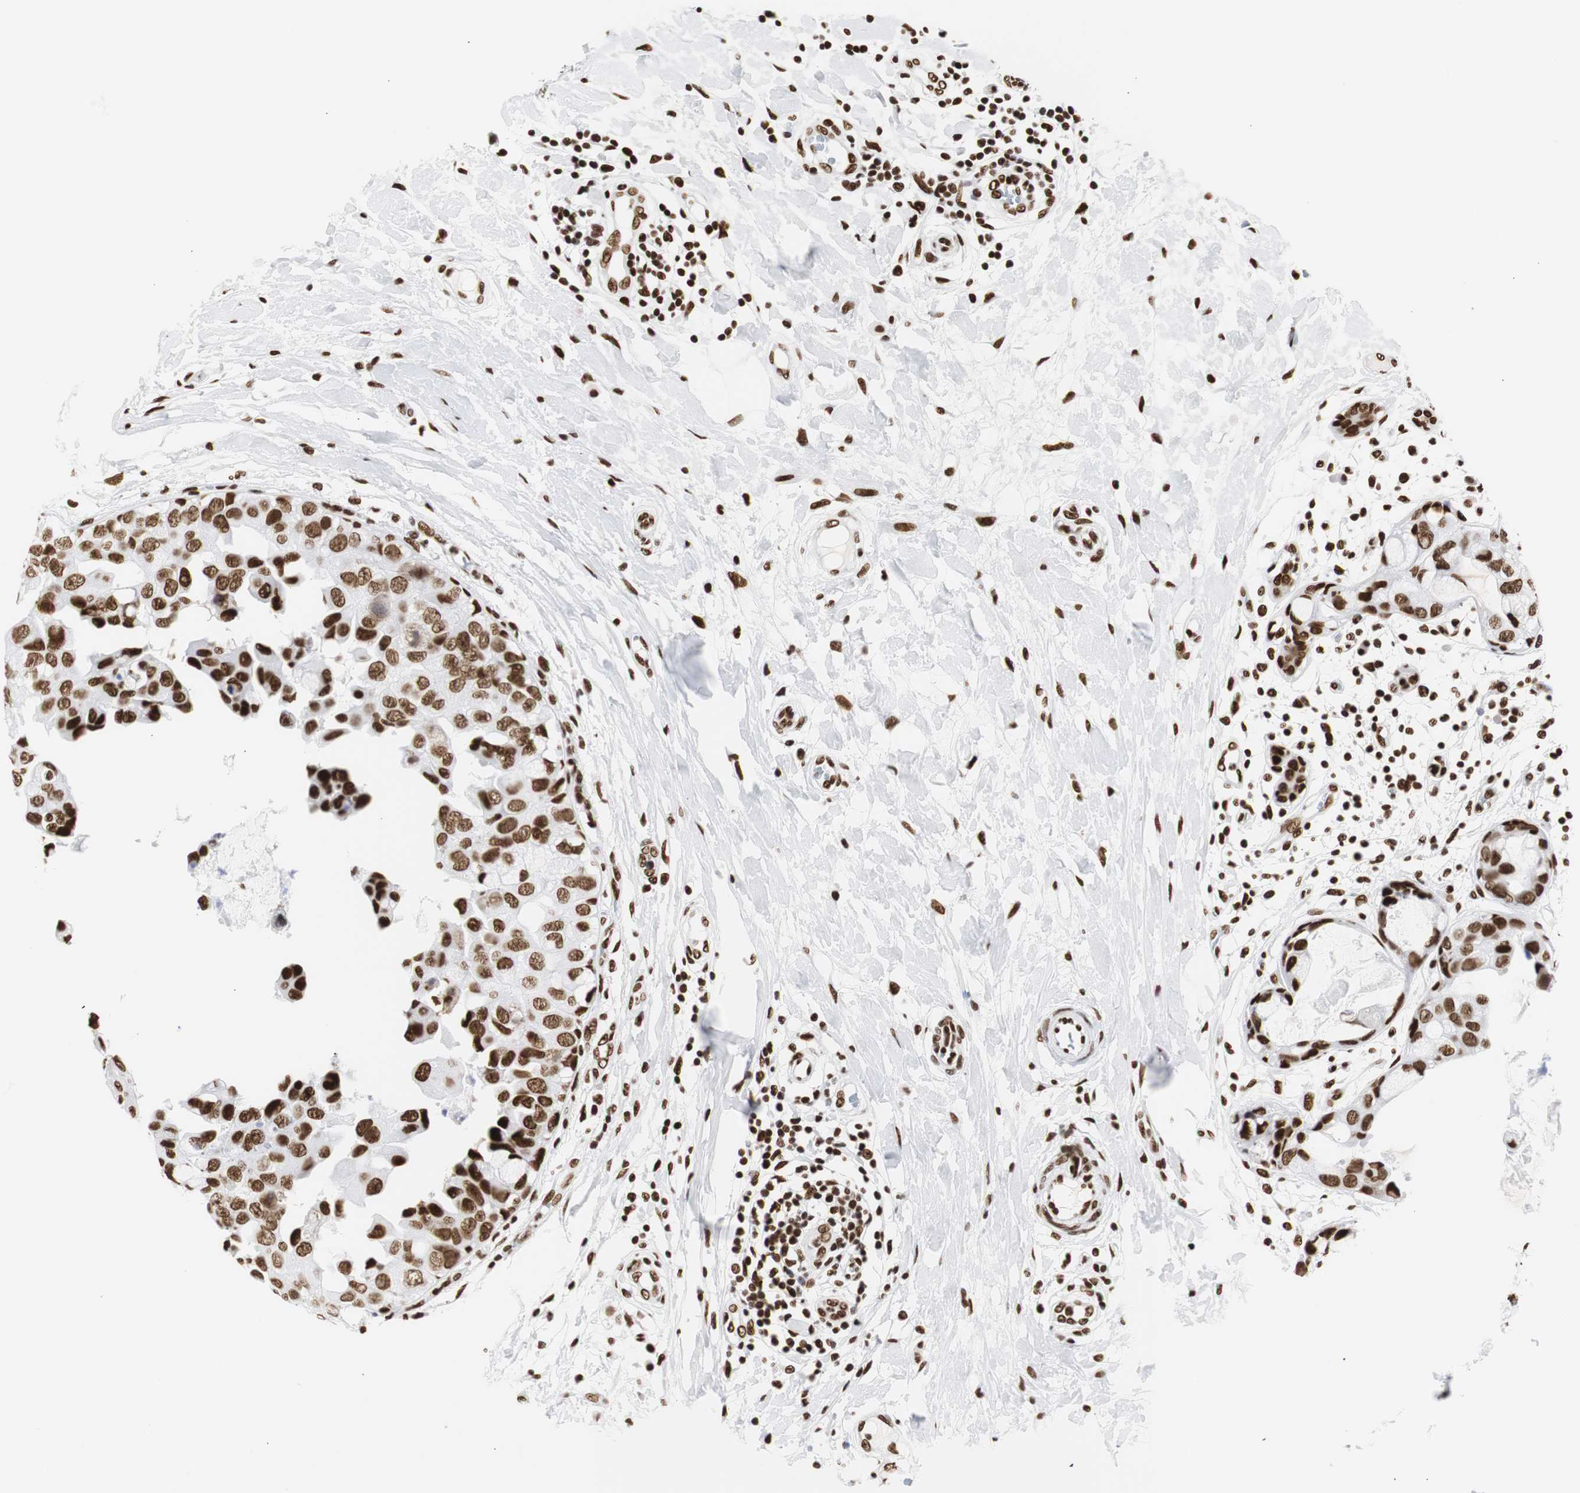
{"staining": {"intensity": "strong", "quantity": ">75%", "location": "nuclear"}, "tissue": "breast cancer", "cell_type": "Tumor cells", "image_type": "cancer", "snomed": [{"axis": "morphology", "description": "Duct carcinoma"}, {"axis": "topography", "description": "Breast"}], "caption": "This photomicrograph shows IHC staining of breast cancer (intraductal carcinoma), with high strong nuclear positivity in approximately >75% of tumor cells.", "gene": "HNRNPH2", "patient": {"sex": "female", "age": 40}}